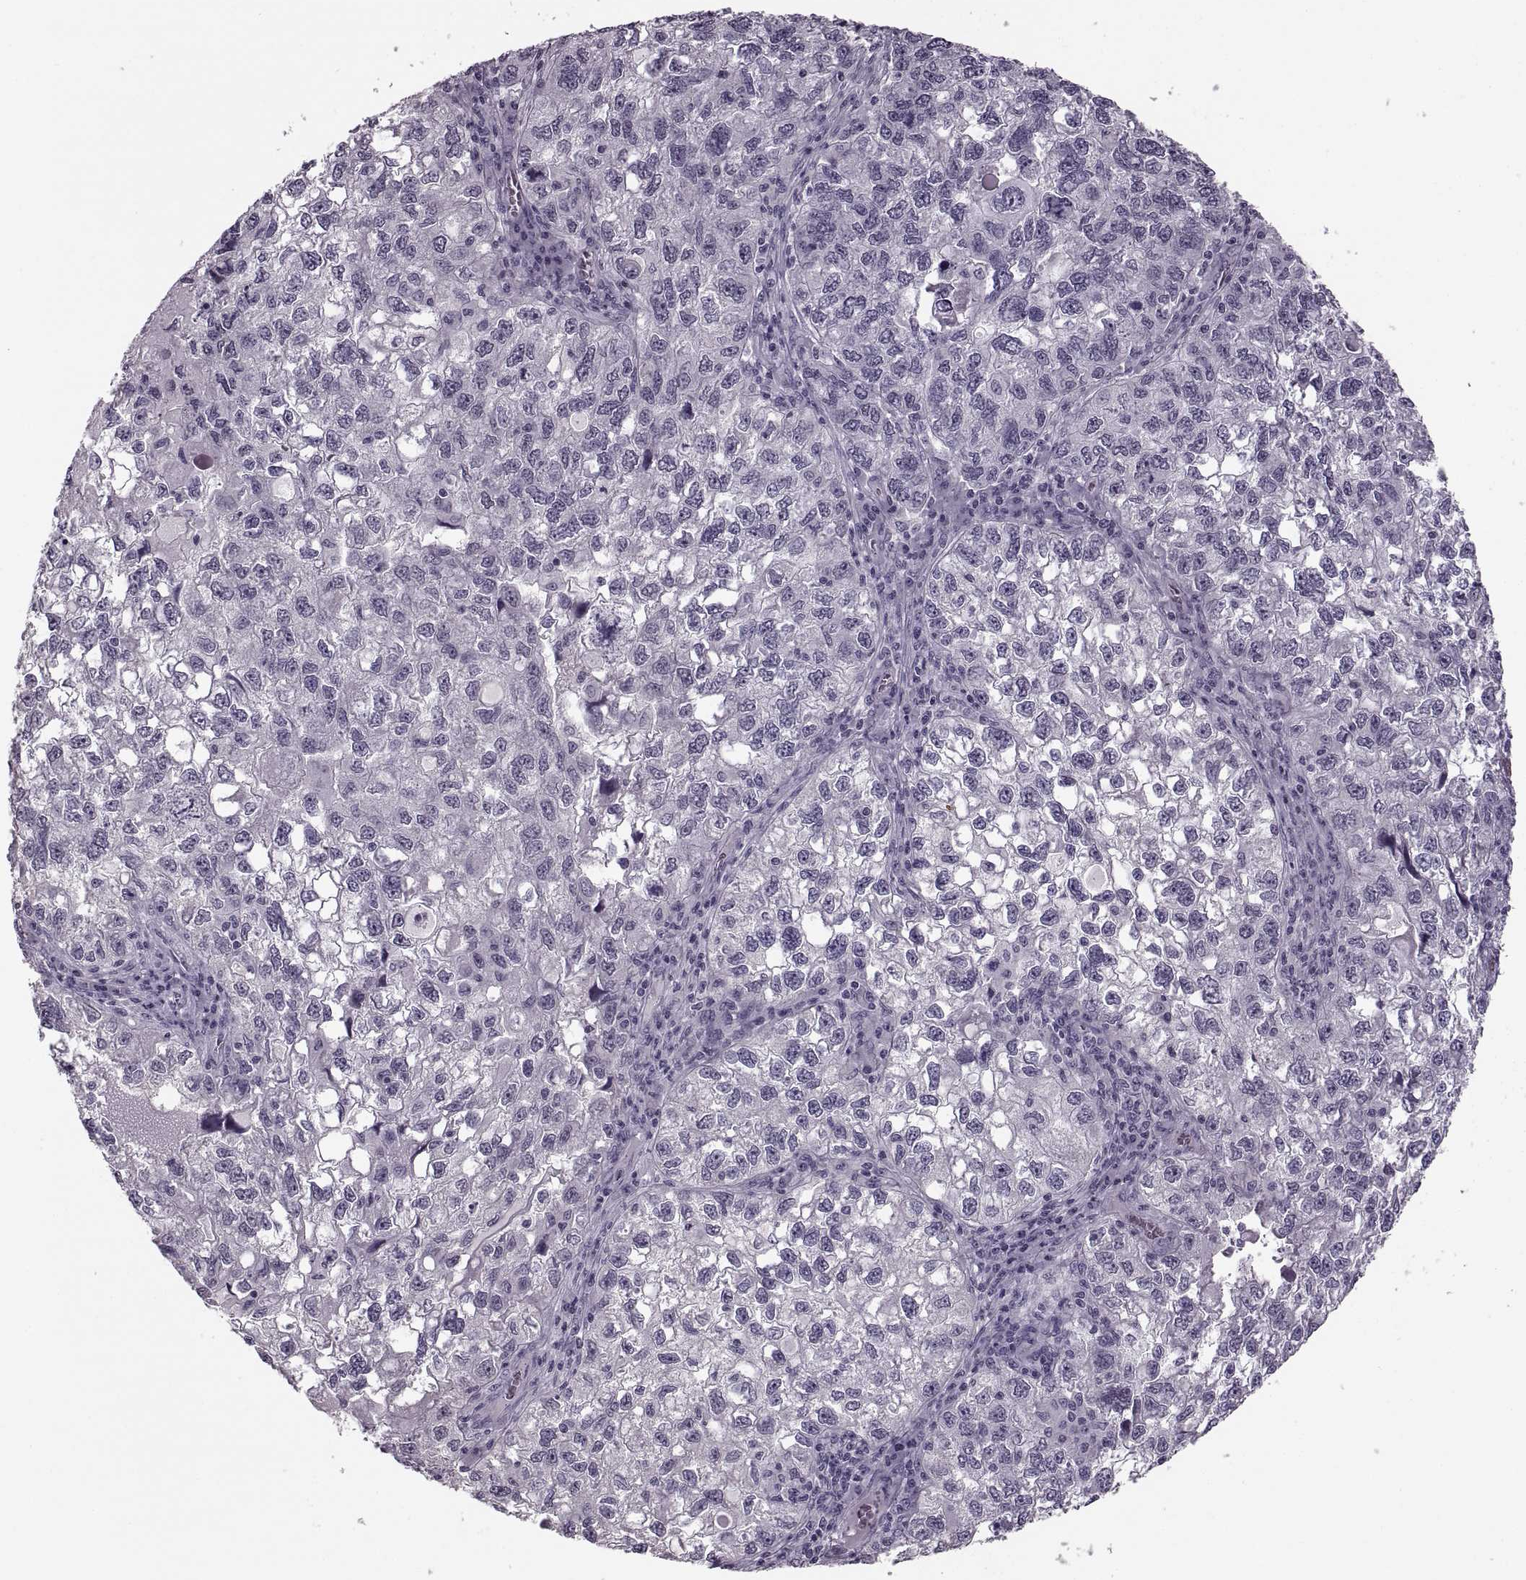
{"staining": {"intensity": "negative", "quantity": "none", "location": "none"}, "tissue": "cervical cancer", "cell_type": "Tumor cells", "image_type": "cancer", "snomed": [{"axis": "morphology", "description": "Squamous cell carcinoma, NOS"}, {"axis": "topography", "description": "Cervix"}], "caption": "DAB (3,3'-diaminobenzidine) immunohistochemical staining of human cervical cancer reveals no significant staining in tumor cells. The staining was performed using DAB (3,3'-diaminobenzidine) to visualize the protein expression in brown, while the nuclei were stained in blue with hematoxylin (Magnification: 20x).", "gene": "PAGE5", "patient": {"sex": "female", "age": 55}}